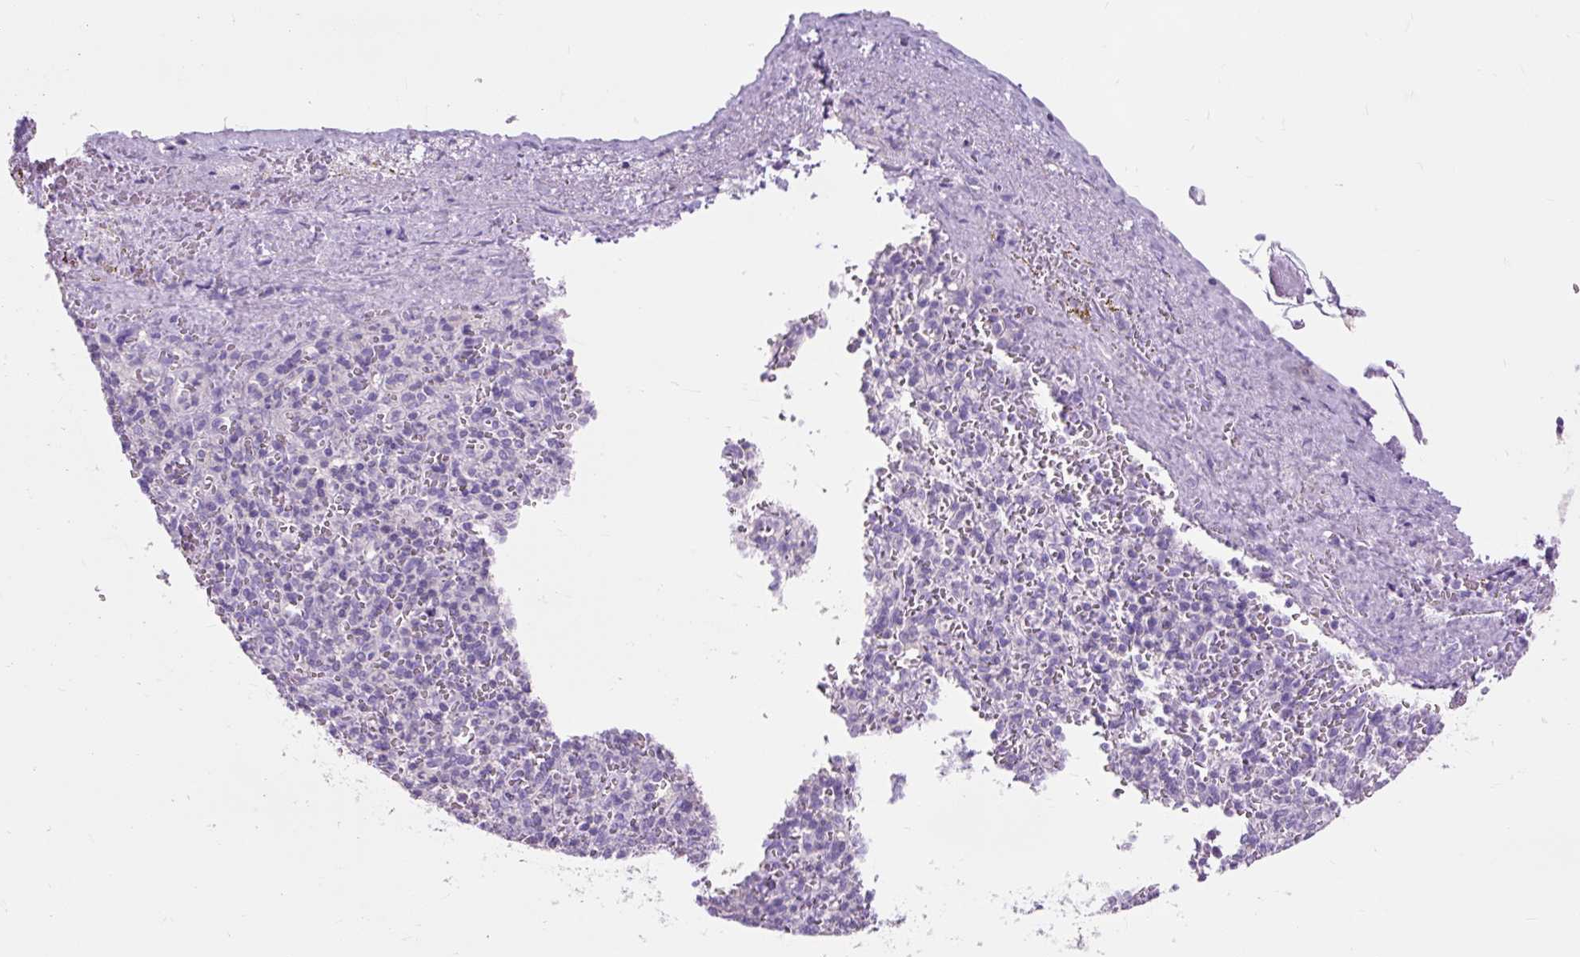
{"staining": {"intensity": "negative", "quantity": "none", "location": "none"}, "tissue": "spleen", "cell_type": "Cells in red pulp", "image_type": "normal", "snomed": [{"axis": "morphology", "description": "Normal tissue, NOS"}, {"axis": "topography", "description": "Spleen"}], "caption": "This is an immunohistochemistry photomicrograph of benign spleen. There is no staining in cells in red pulp.", "gene": "OR10A7", "patient": {"sex": "female", "age": 70}}